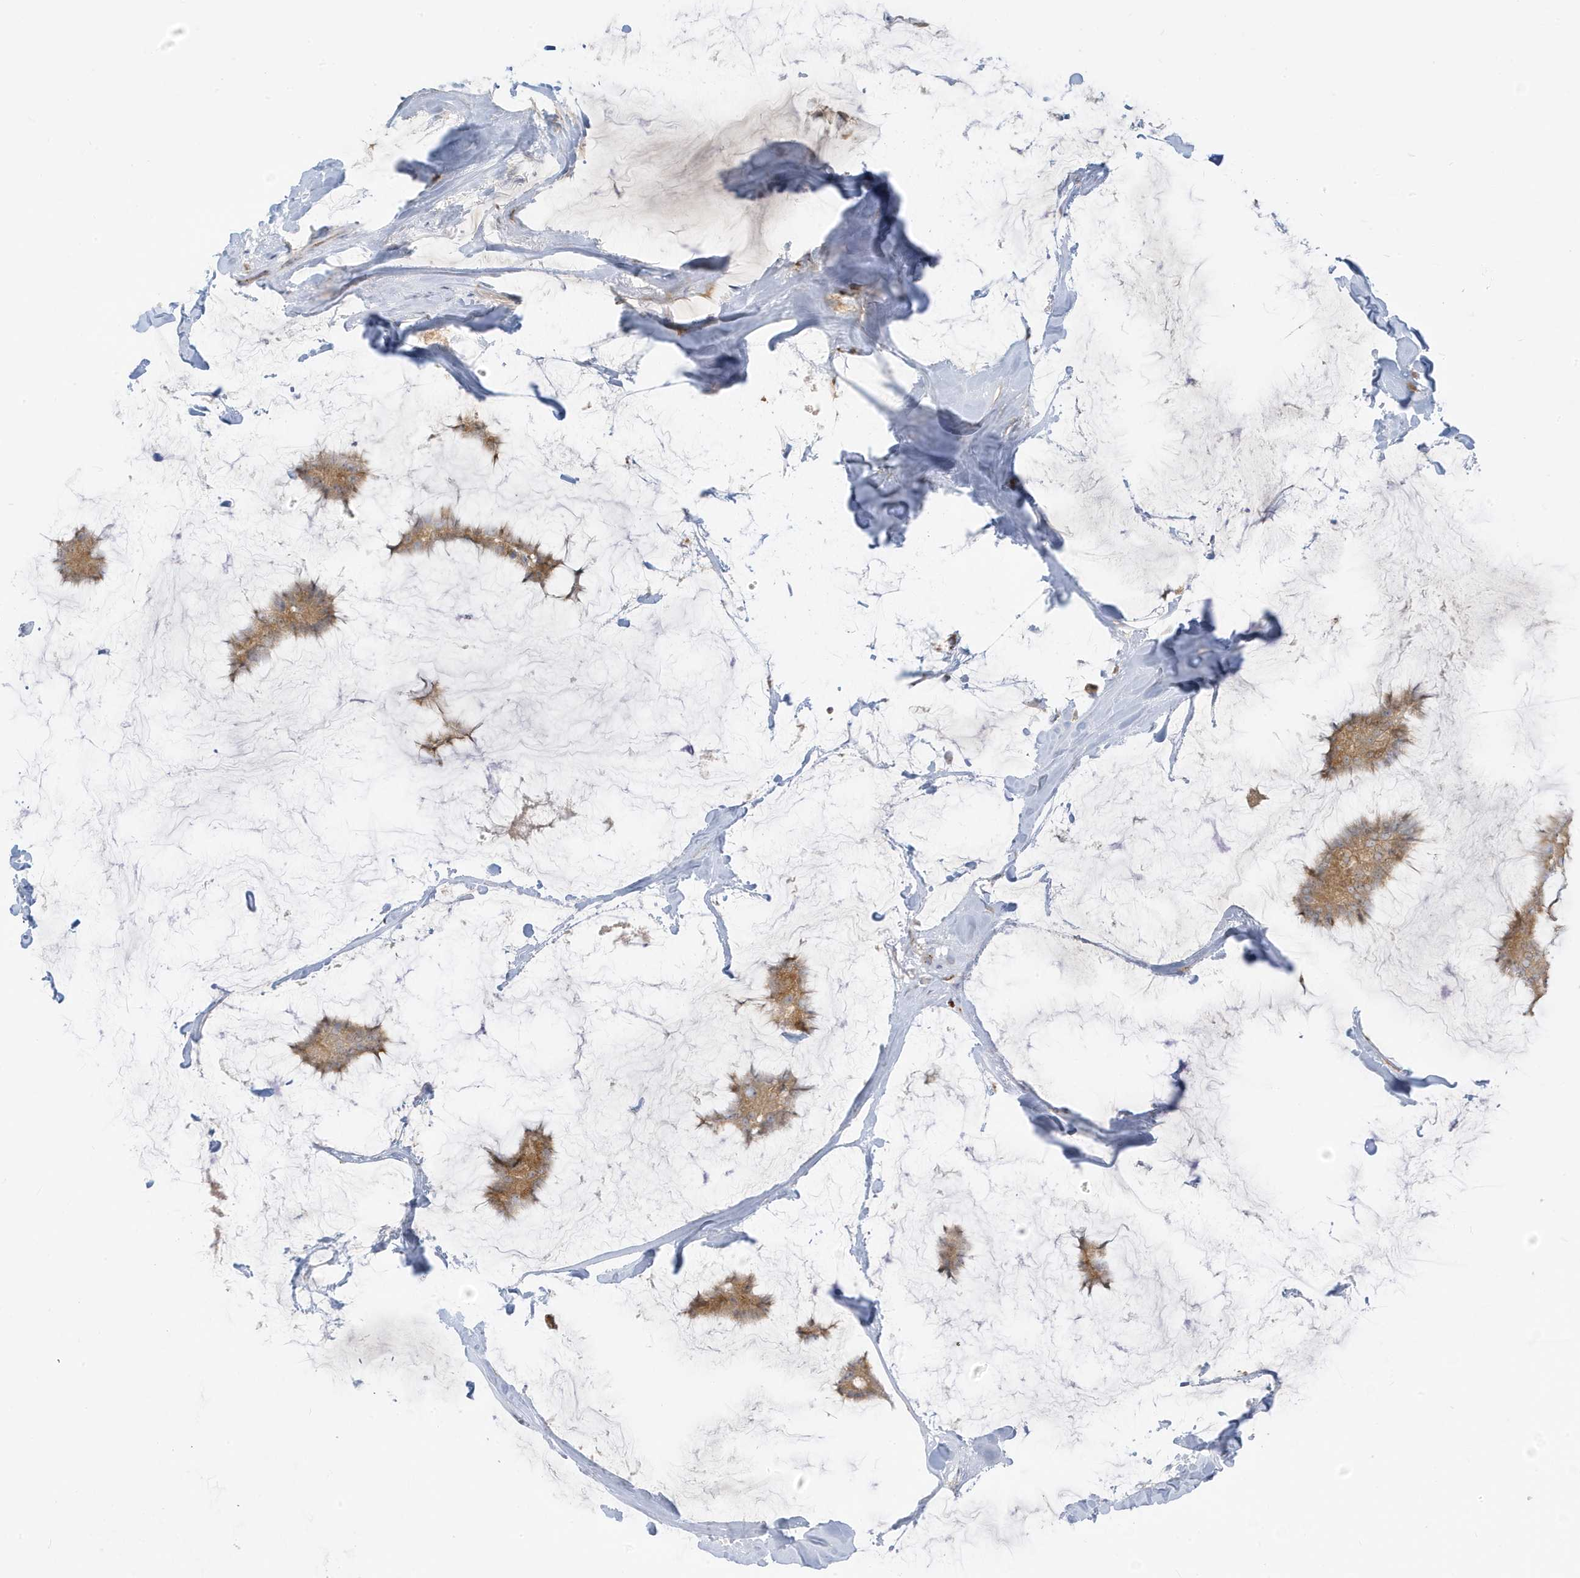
{"staining": {"intensity": "moderate", "quantity": ">75%", "location": "cytoplasmic/membranous"}, "tissue": "breast cancer", "cell_type": "Tumor cells", "image_type": "cancer", "snomed": [{"axis": "morphology", "description": "Duct carcinoma"}, {"axis": "topography", "description": "Breast"}], "caption": "This histopathology image reveals IHC staining of human breast cancer (intraductal carcinoma), with medium moderate cytoplasmic/membranous staining in approximately >75% of tumor cells.", "gene": "MCOLN1", "patient": {"sex": "female", "age": 93}}